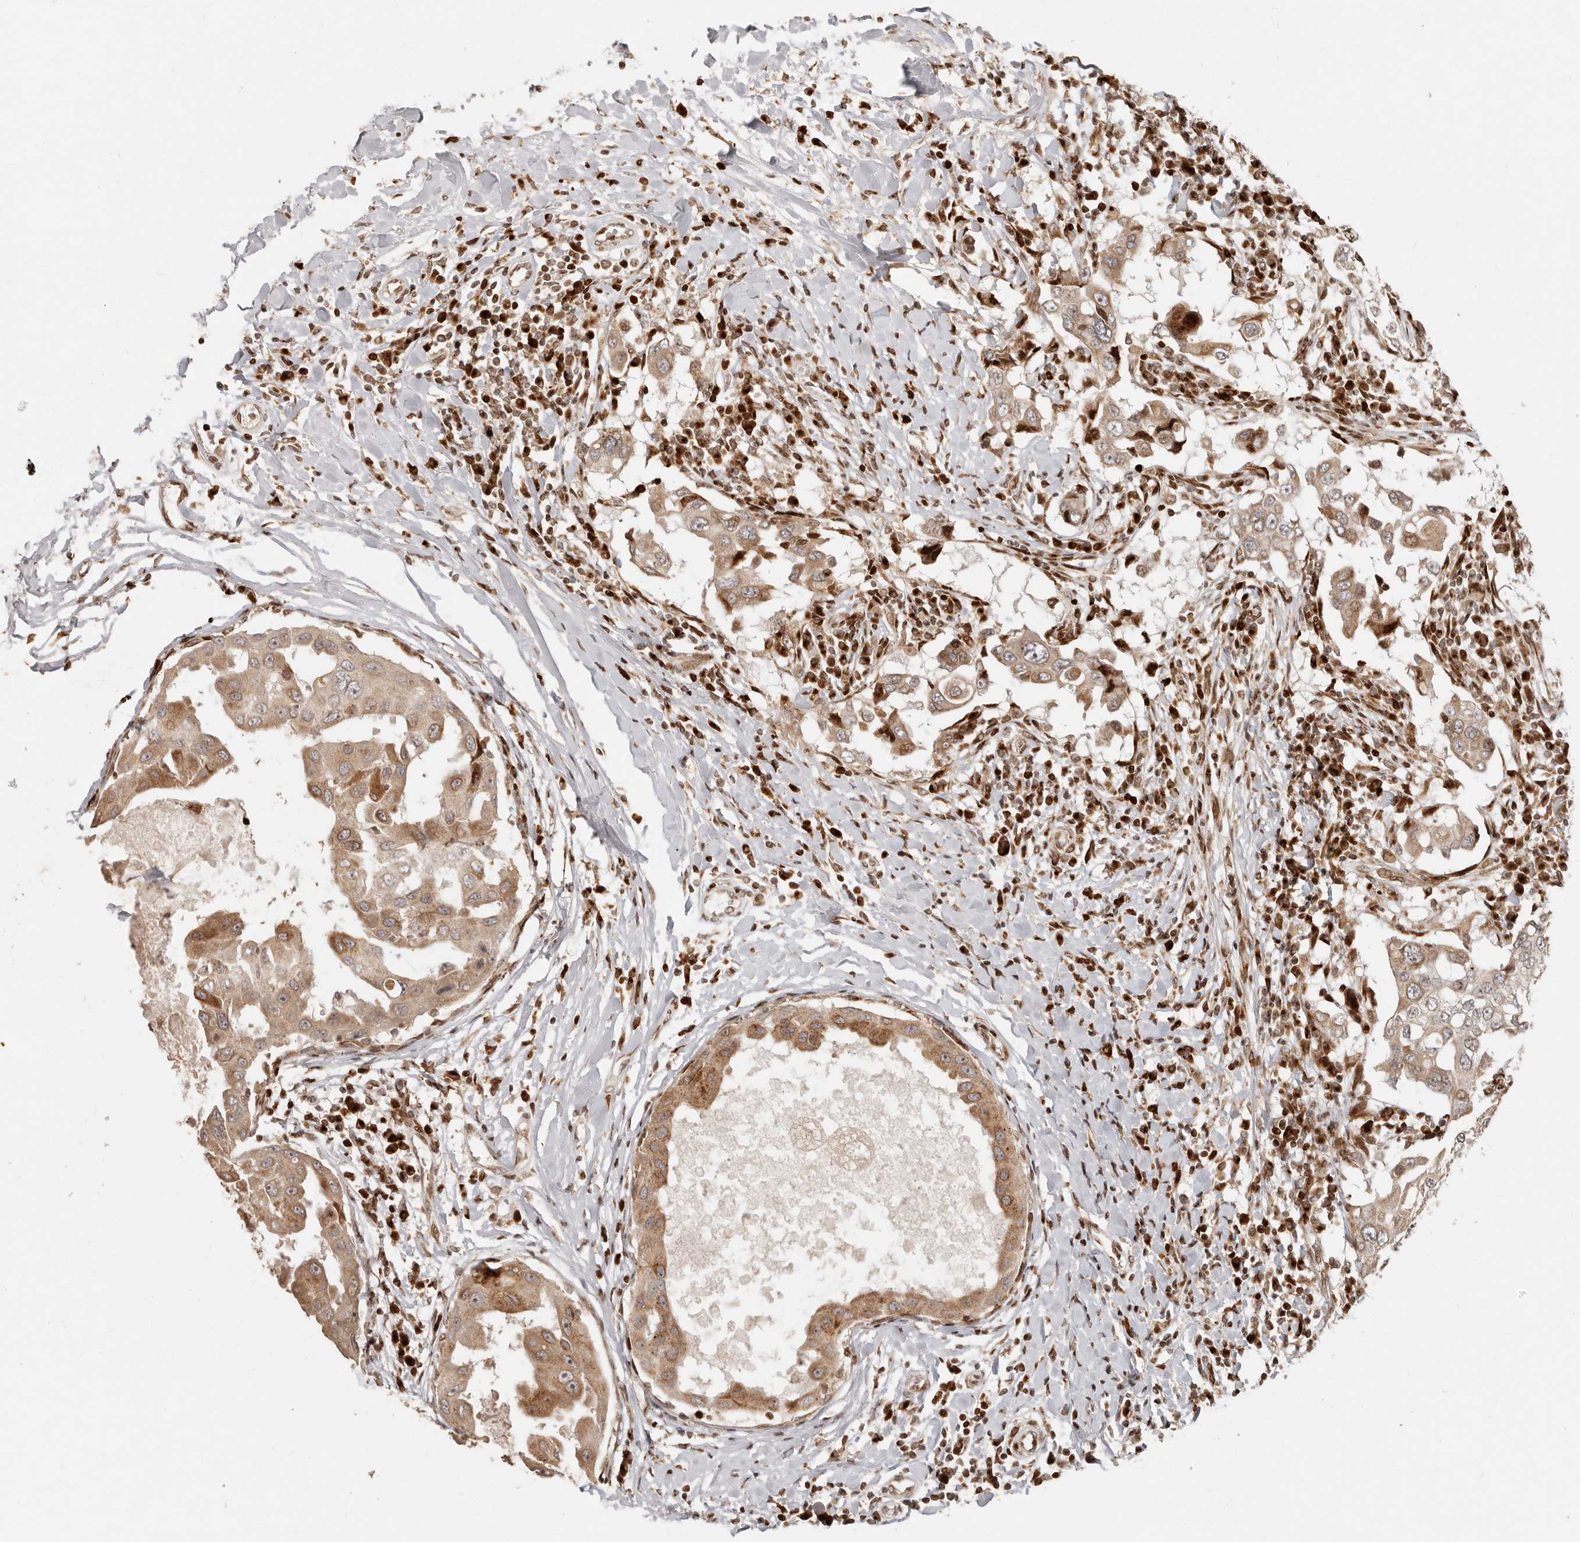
{"staining": {"intensity": "moderate", "quantity": ">75%", "location": "cytoplasmic/membranous"}, "tissue": "breast cancer", "cell_type": "Tumor cells", "image_type": "cancer", "snomed": [{"axis": "morphology", "description": "Duct carcinoma"}, {"axis": "topography", "description": "Breast"}], "caption": "Brown immunohistochemical staining in breast cancer demonstrates moderate cytoplasmic/membranous expression in about >75% of tumor cells.", "gene": "TRIM4", "patient": {"sex": "female", "age": 27}}